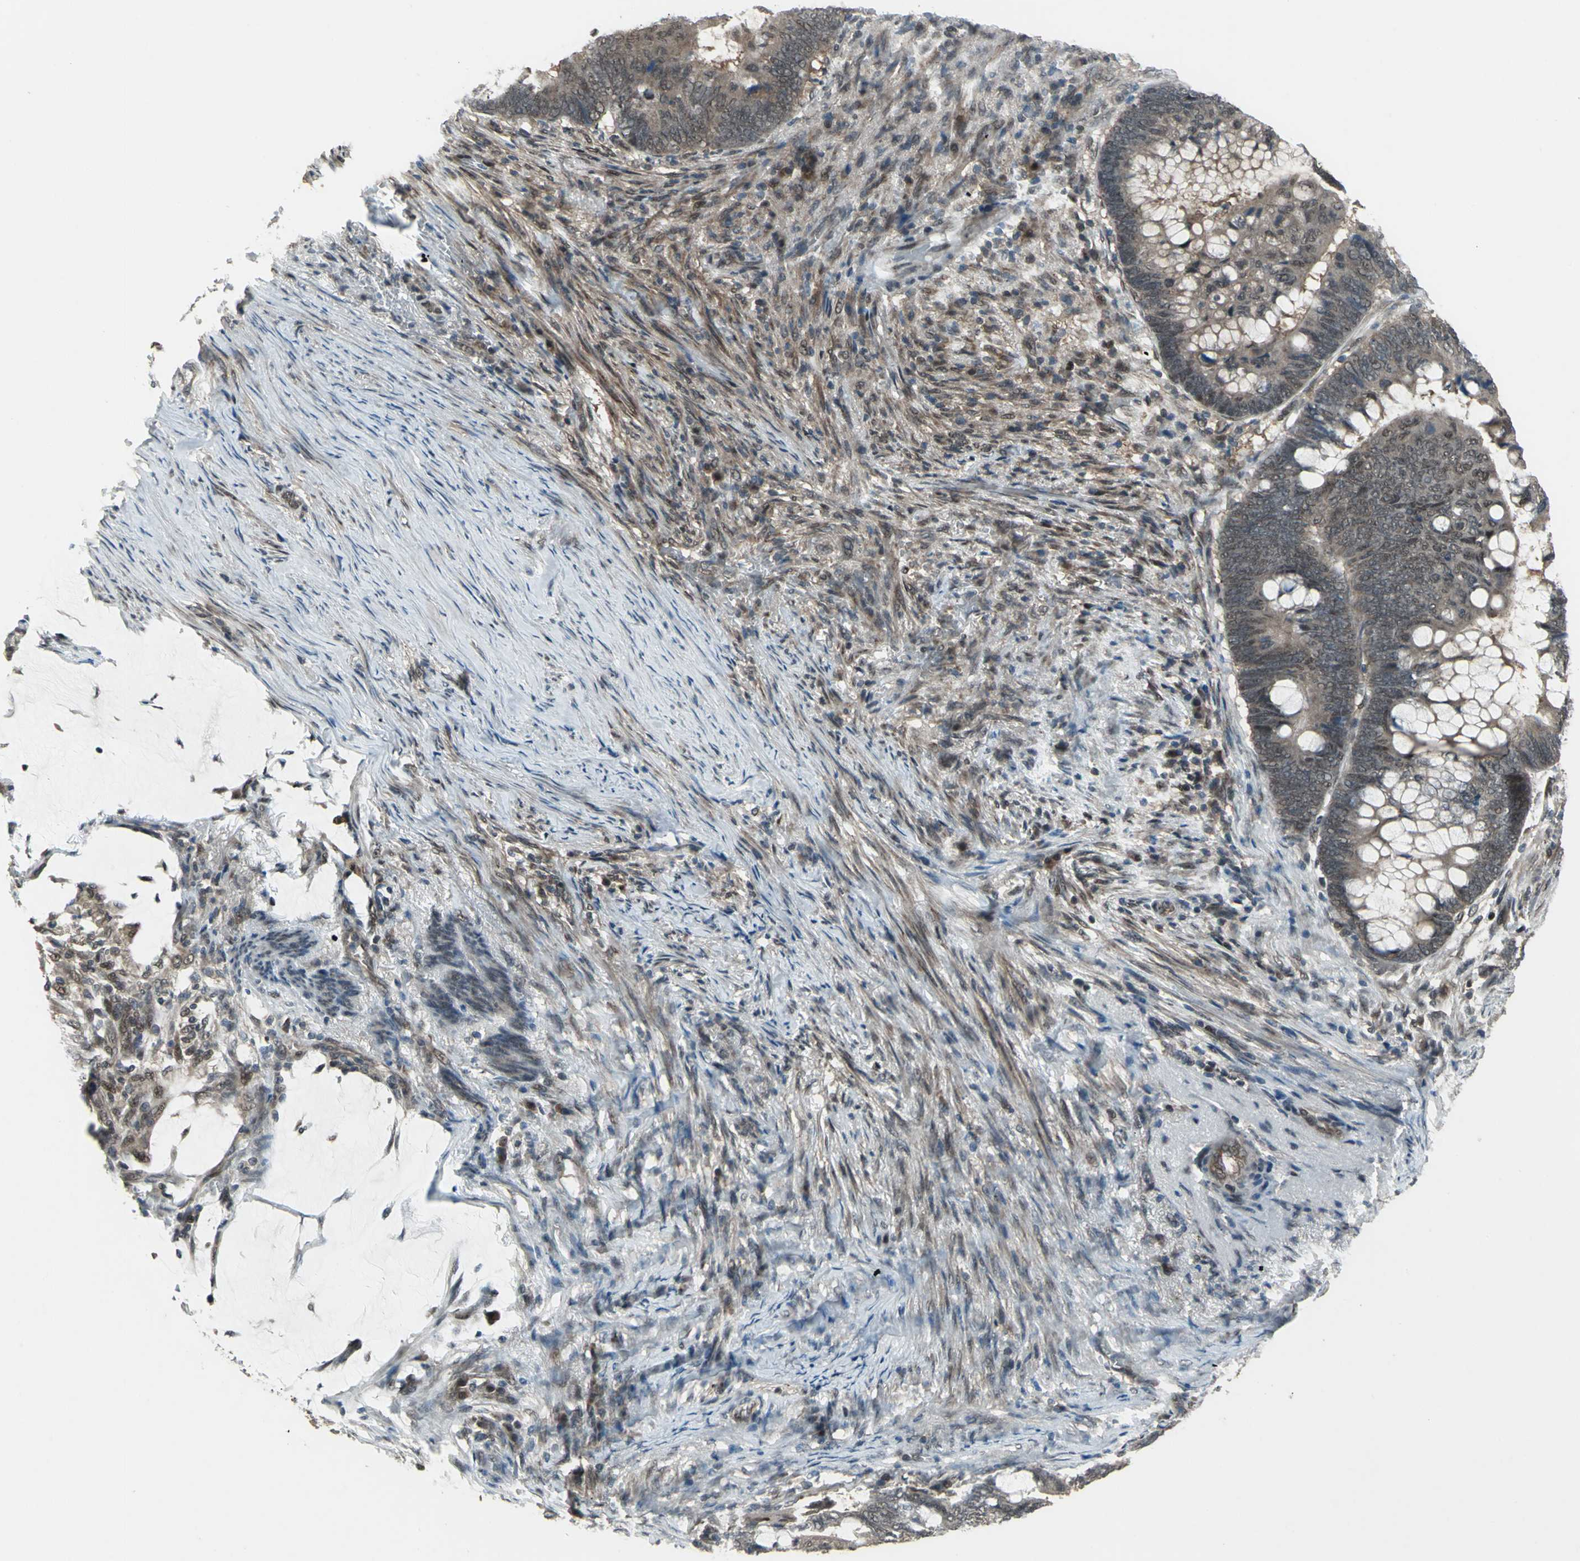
{"staining": {"intensity": "weak", "quantity": ">75%", "location": "cytoplasmic/membranous,nuclear"}, "tissue": "colorectal cancer", "cell_type": "Tumor cells", "image_type": "cancer", "snomed": [{"axis": "morphology", "description": "Normal tissue, NOS"}, {"axis": "morphology", "description": "Adenocarcinoma, NOS"}, {"axis": "topography", "description": "Rectum"}, {"axis": "topography", "description": "Peripheral nerve tissue"}], "caption": "The image exhibits staining of colorectal cancer, revealing weak cytoplasmic/membranous and nuclear protein staining (brown color) within tumor cells.", "gene": "COPS5", "patient": {"sex": "male", "age": 92}}